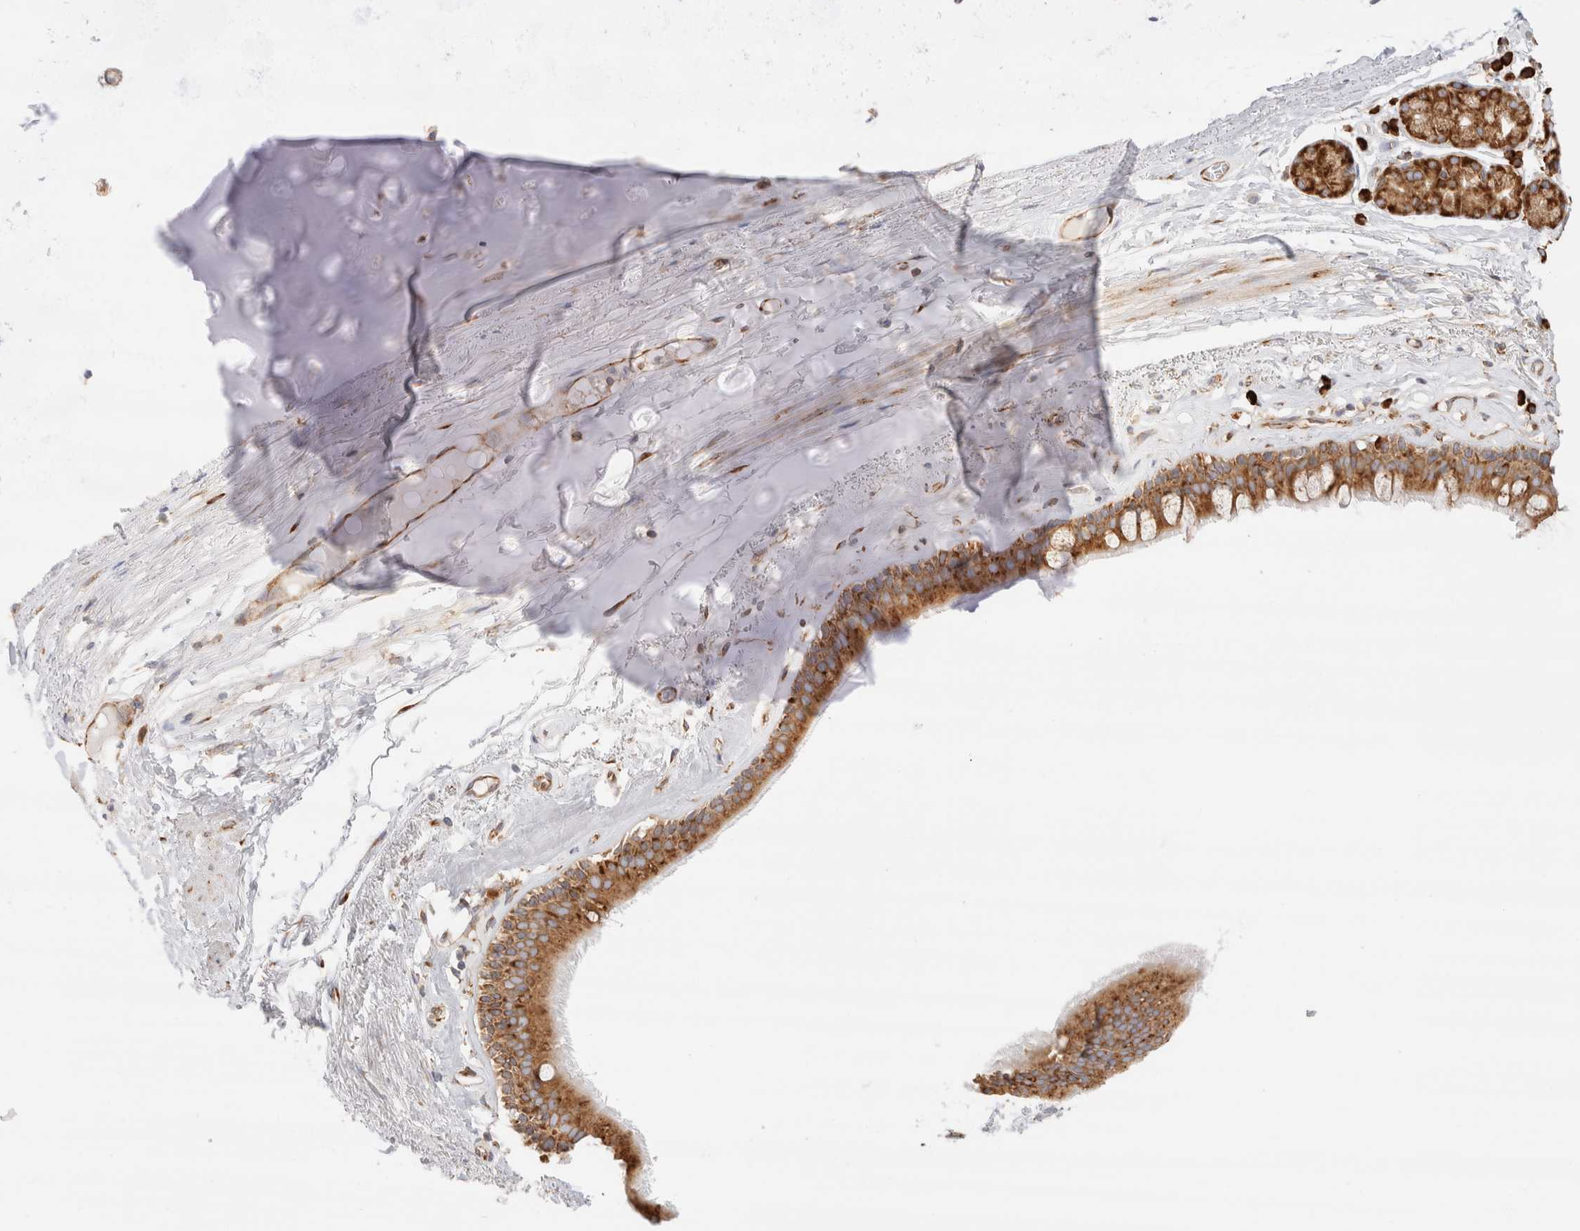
{"staining": {"intensity": "moderate", "quantity": ">75%", "location": "cytoplasmic/membranous"}, "tissue": "bronchus", "cell_type": "Respiratory epithelial cells", "image_type": "normal", "snomed": [{"axis": "morphology", "description": "Normal tissue, NOS"}, {"axis": "topography", "description": "Cartilage tissue"}], "caption": "Immunohistochemistry (IHC) photomicrograph of unremarkable bronchus stained for a protein (brown), which exhibits medium levels of moderate cytoplasmic/membranous staining in approximately >75% of respiratory epithelial cells.", "gene": "ZC2HC1A", "patient": {"sex": "female", "age": 63}}